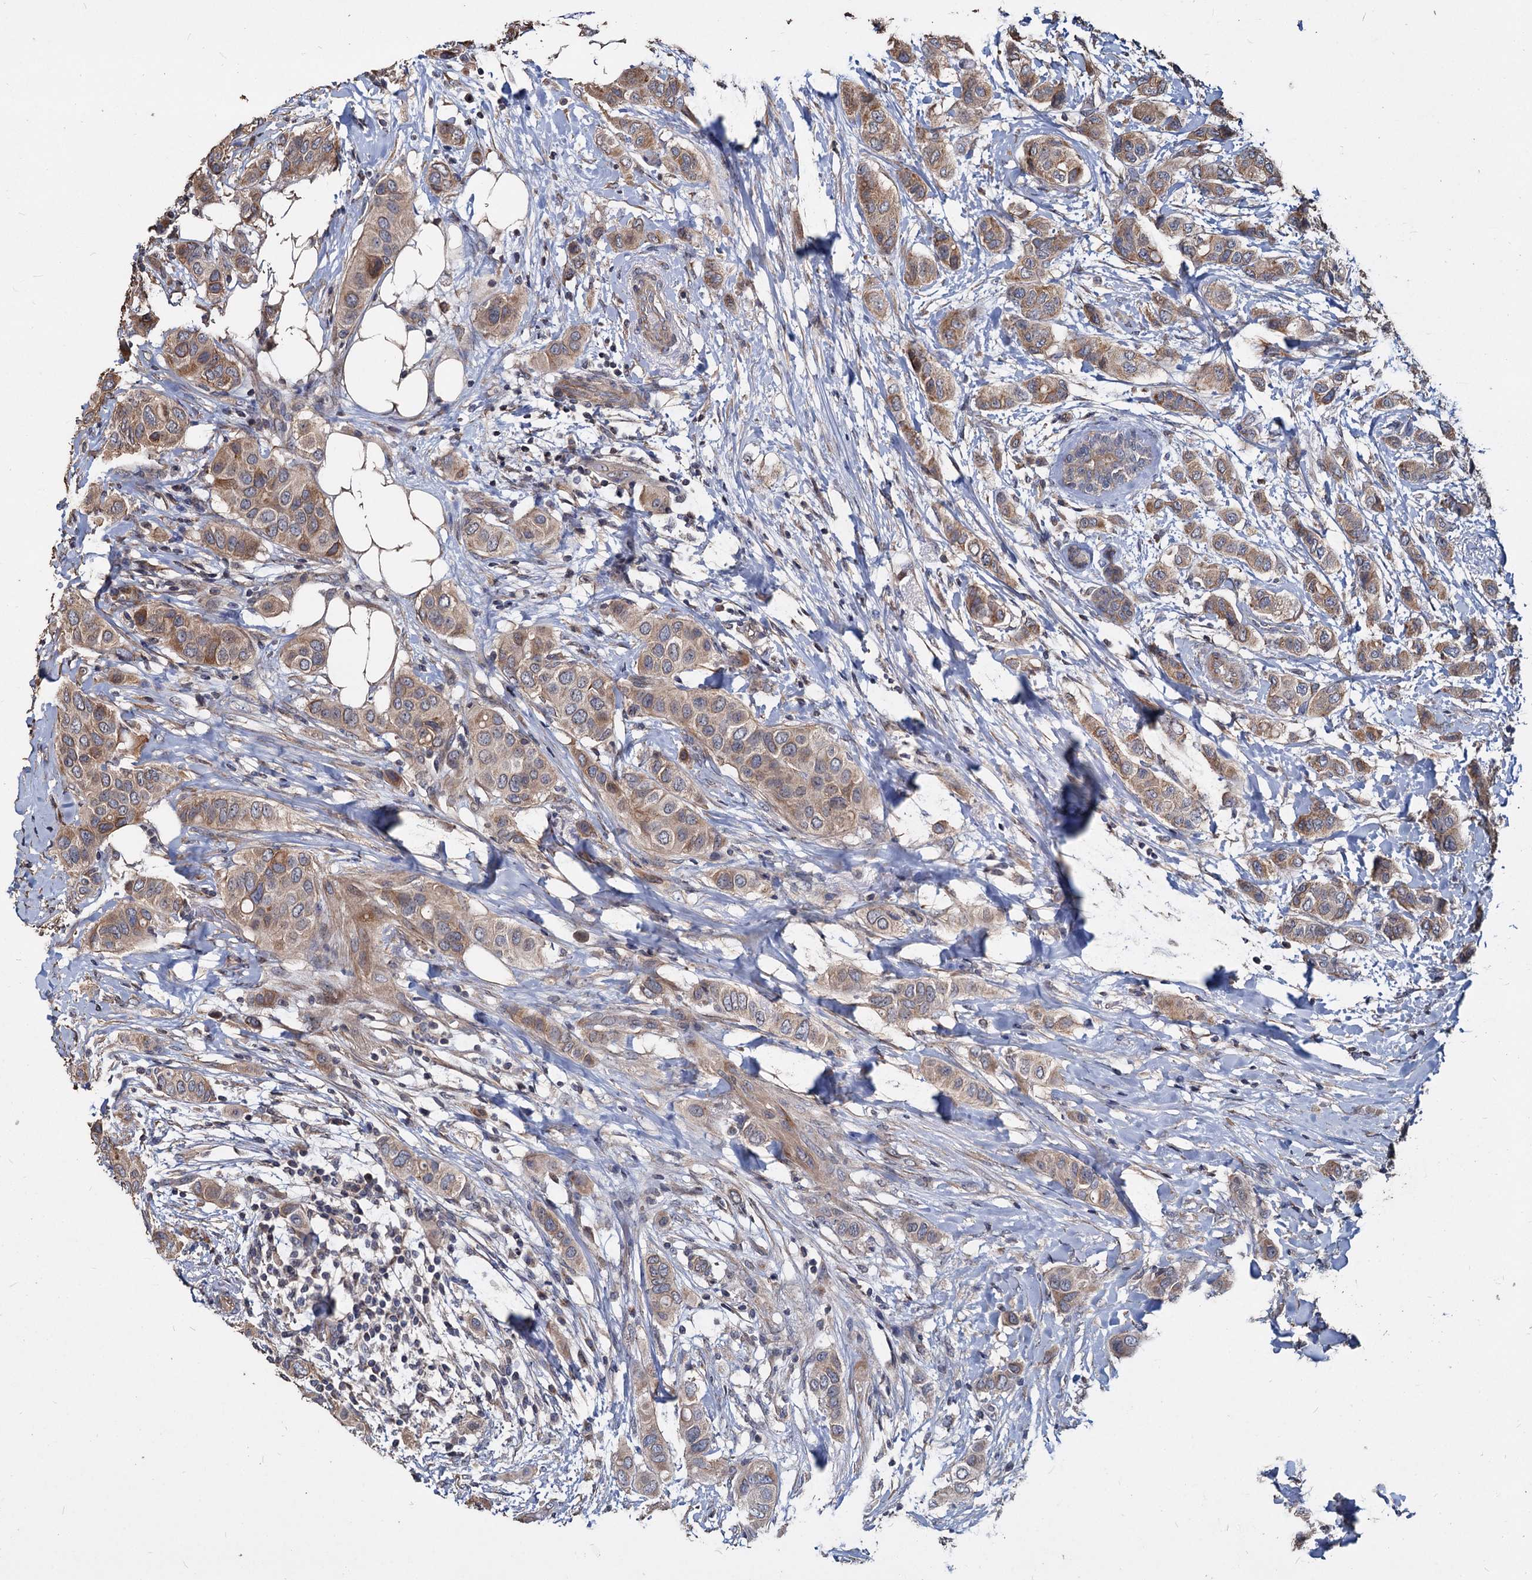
{"staining": {"intensity": "weak", "quantity": ">75%", "location": "cytoplasmic/membranous"}, "tissue": "breast cancer", "cell_type": "Tumor cells", "image_type": "cancer", "snomed": [{"axis": "morphology", "description": "Lobular carcinoma"}, {"axis": "topography", "description": "Breast"}], "caption": "An immunohistochemistry (IHC) photomicrograph of neoplastic tissue is shown. Protein staining in brown labels weak cytoplasmic/membranous positivity in lobular carcinoma (breast) within tumor cells. The protein is stained brown, and the nuclei are stained in blue (DAB (3,3'-diaminobenzidine) IHC with brightfield microscopy, high magnification).", "gene": "DEPDC4", "patient": {"sex": "female", "age": 51}}